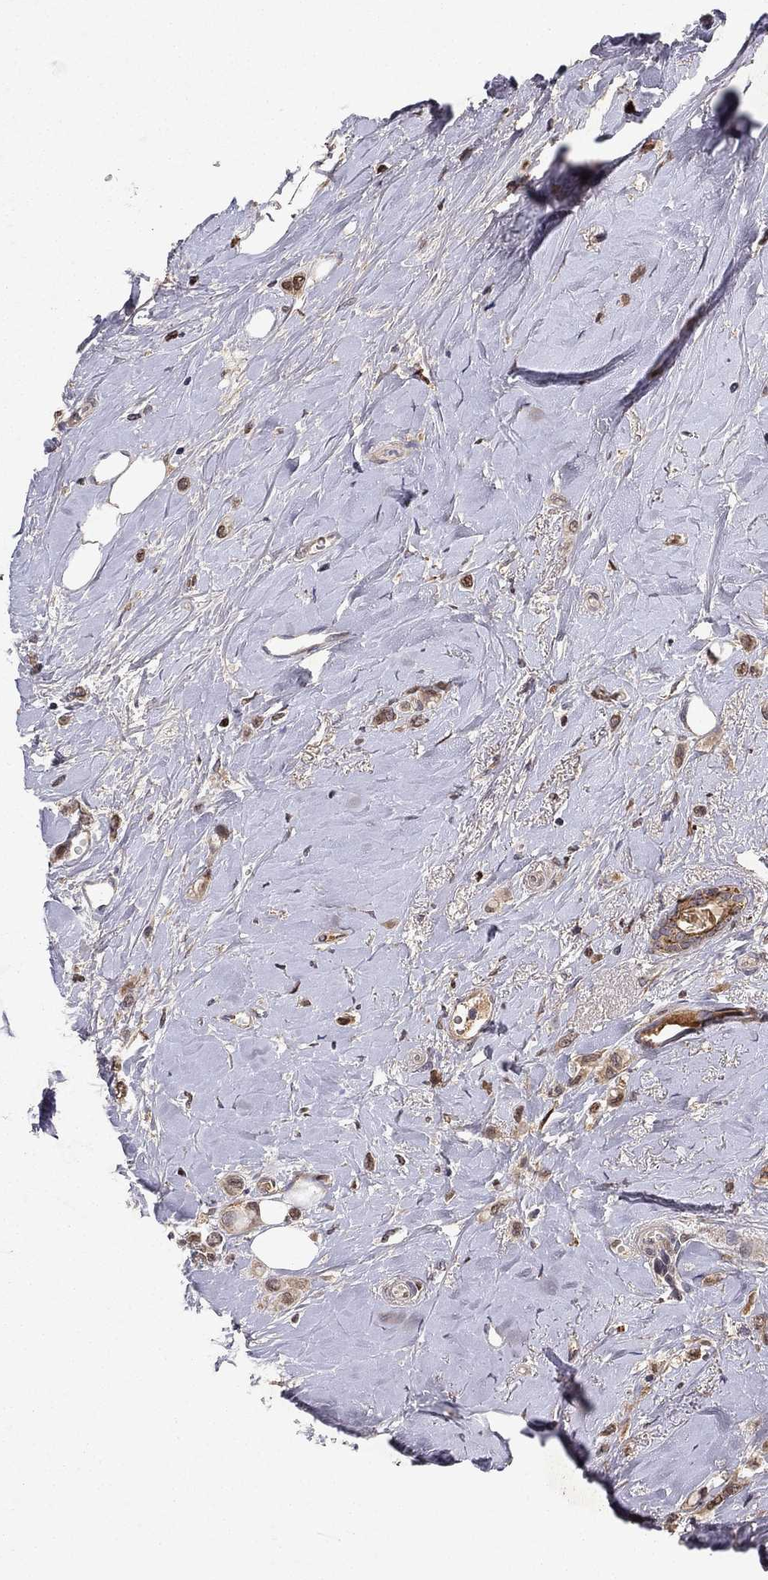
{"staining": {"intensity": "moderate", "quantity": "<25%", "location": "cytoplasmic/membranous"}, "tissue": "breast cancer", "cell_type": "Tumor cells", "image_type": "cancer", "snomed": [{"axis": "morphology", "description": "Lobular carcinoma"}, {"axis": "topography", "description": "Breast"}], "caption": "Breast cancer (lobular carcinoma) stained with a protein marker exhibits moderate staining in tumor cells.", "gene": "CRTC1", "patient": {"sex": "female", "age": 66}}